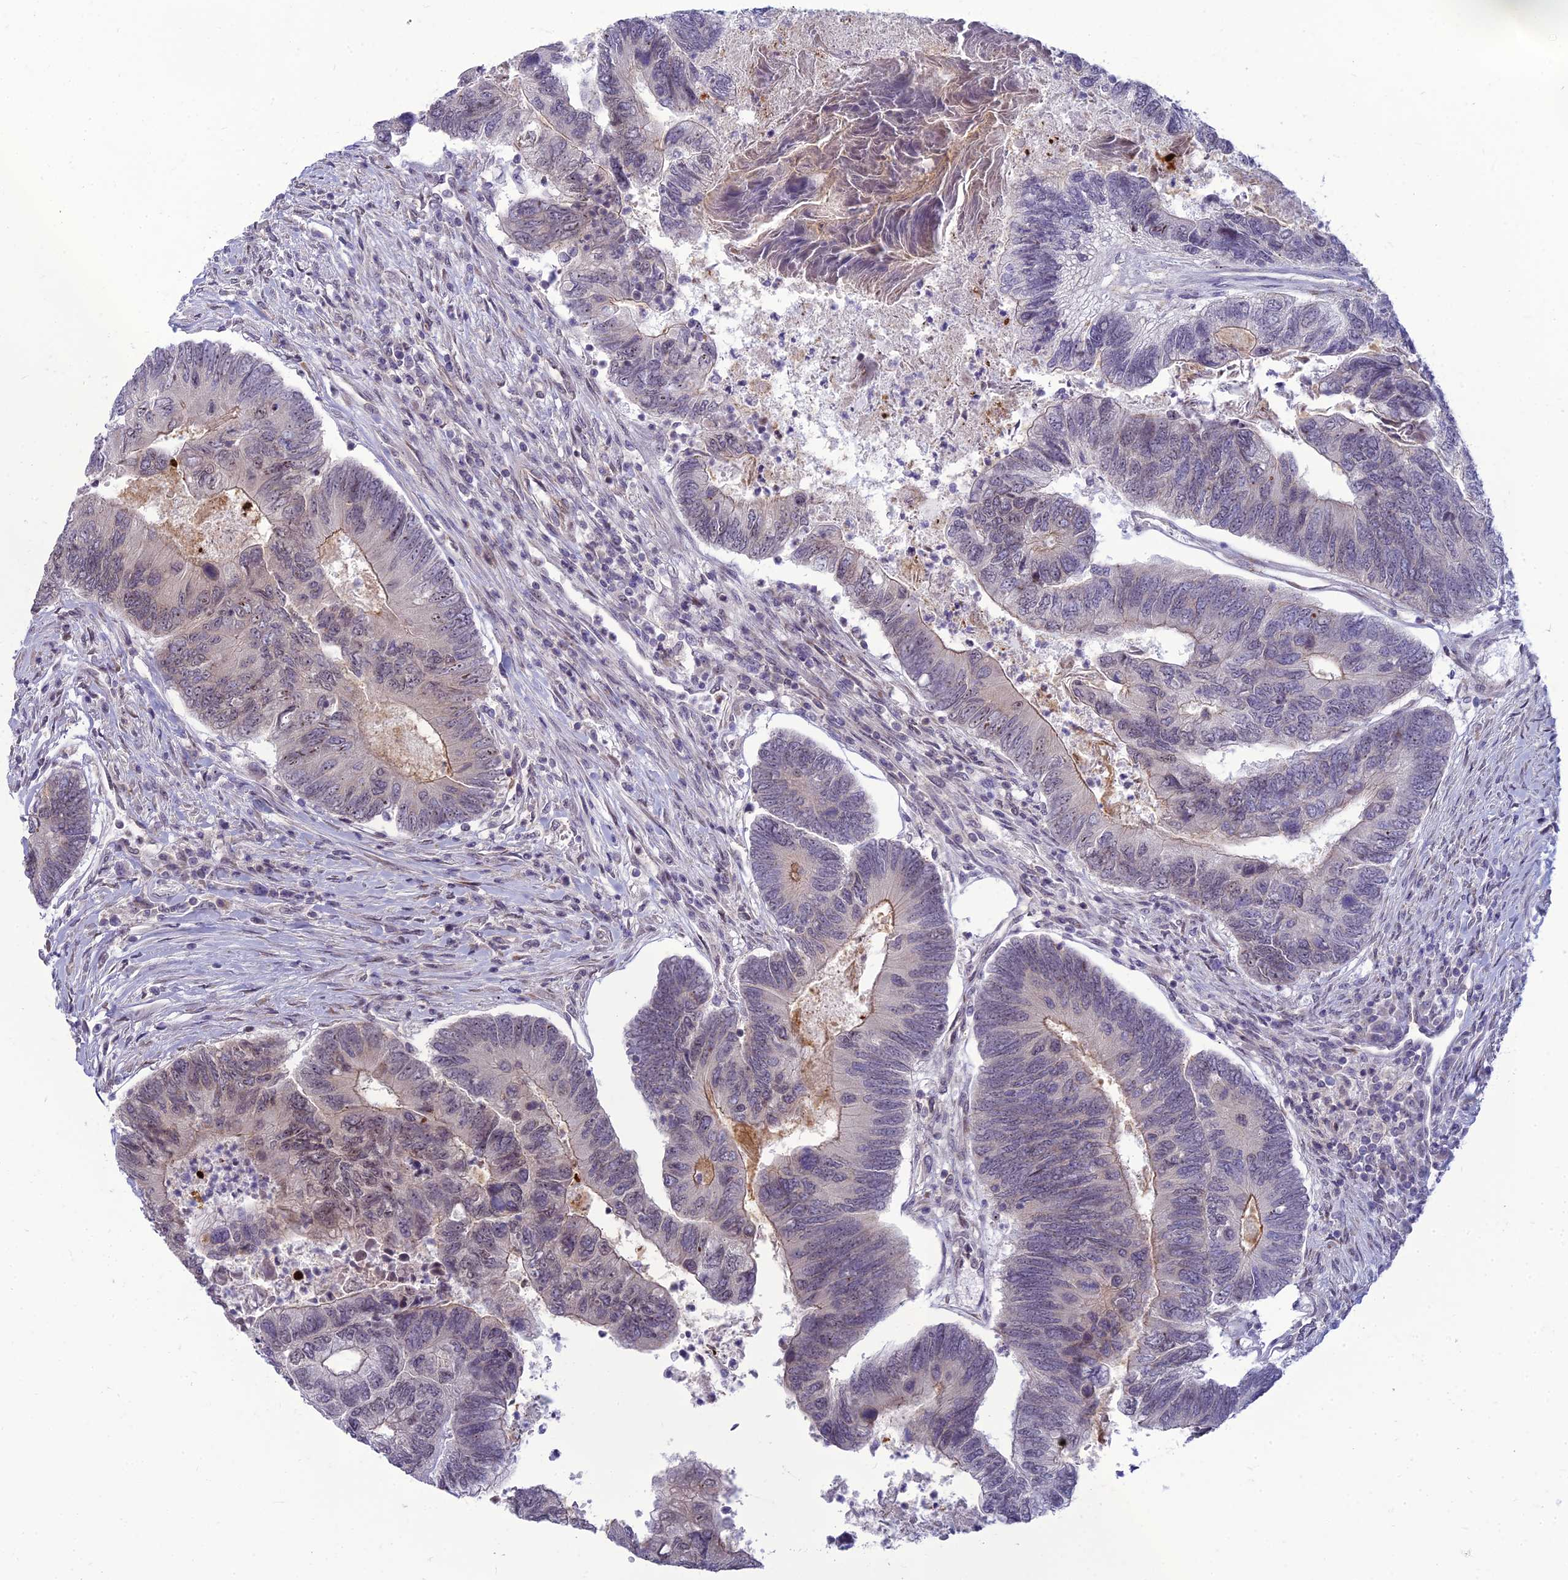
{"staining": {"intensity": "weak", "quantity": "<25%", "location": "cytoplasmic/membranous,nuclear"}, "tissue": "colorectal cancer", "cell_type": "Tumor cells", "image_type": "cancer", "snomed": [{"axis": "morphology", "description": "Adenocarcinoma, NOS"}, {"axis": "topography", "description": "Colon"}], "caption": "Immunohistochemistry (IHC) histopathology image of neoplastic tissue: human adenocarcinoma (colorectal) stained with DAB displays no significant protein expression in tumor cells.", "gene": "DTX2", "patient": {"sex": "female", "age": 67}}